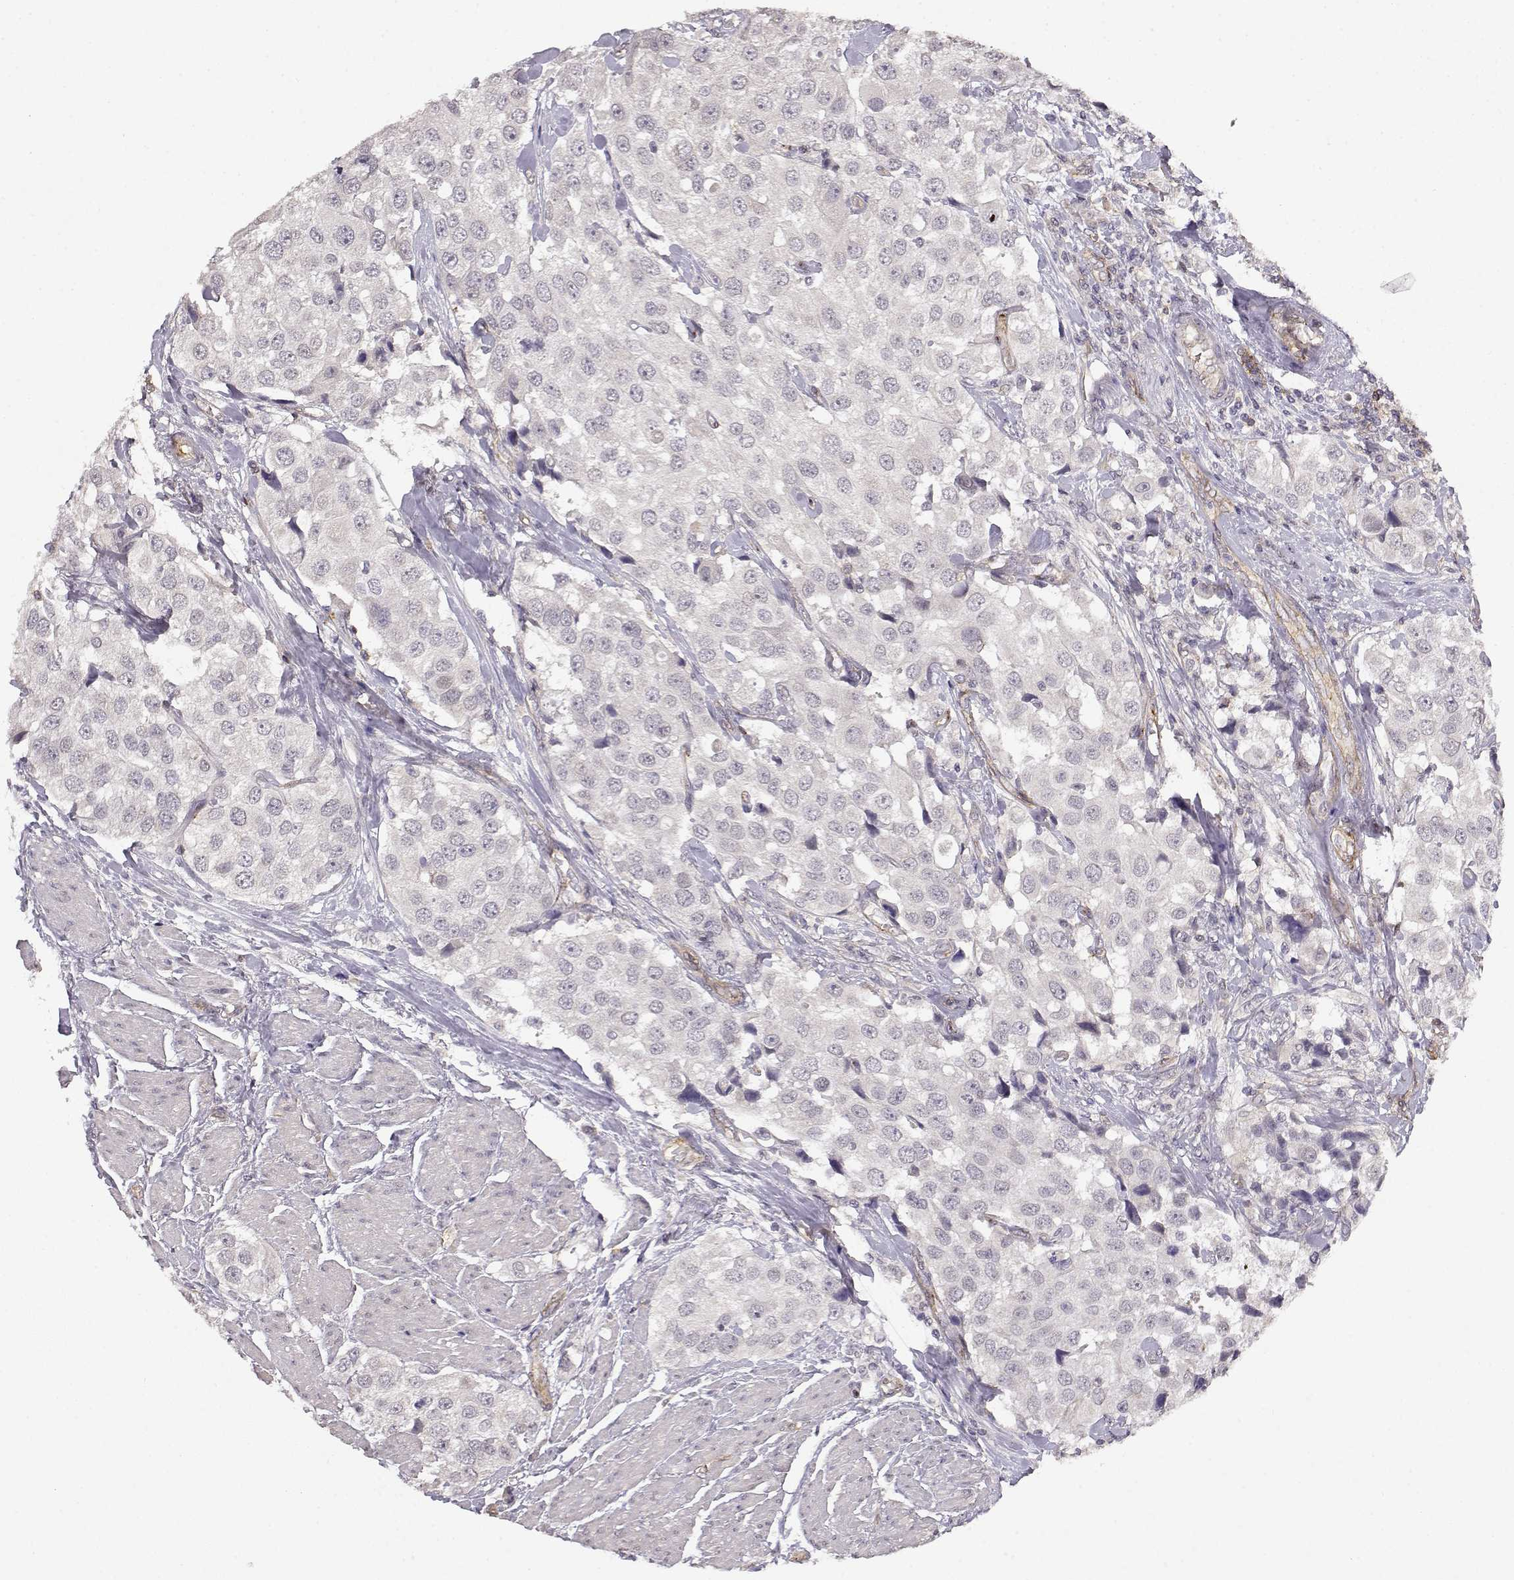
{"staining": {"intensity": "negative", "quantity": "none", "location": "none"}, "tissue": "urothelial cancer", "cell_type": "Tumor cells", "image_type": "cancer", "snomed": [{"axis": "morphology", "description": "Urothelial carcinoma, High grade"}, {"axis": "topography", "description": "Urinary bladder"}], "caption": "High-grade urothelial carcinoma stained for a protein using immunohistochemistry (IHC) shows no positivity tumor cells.", "gene": "IFITM1", "patient": {"sex": "female", "age": 64}}